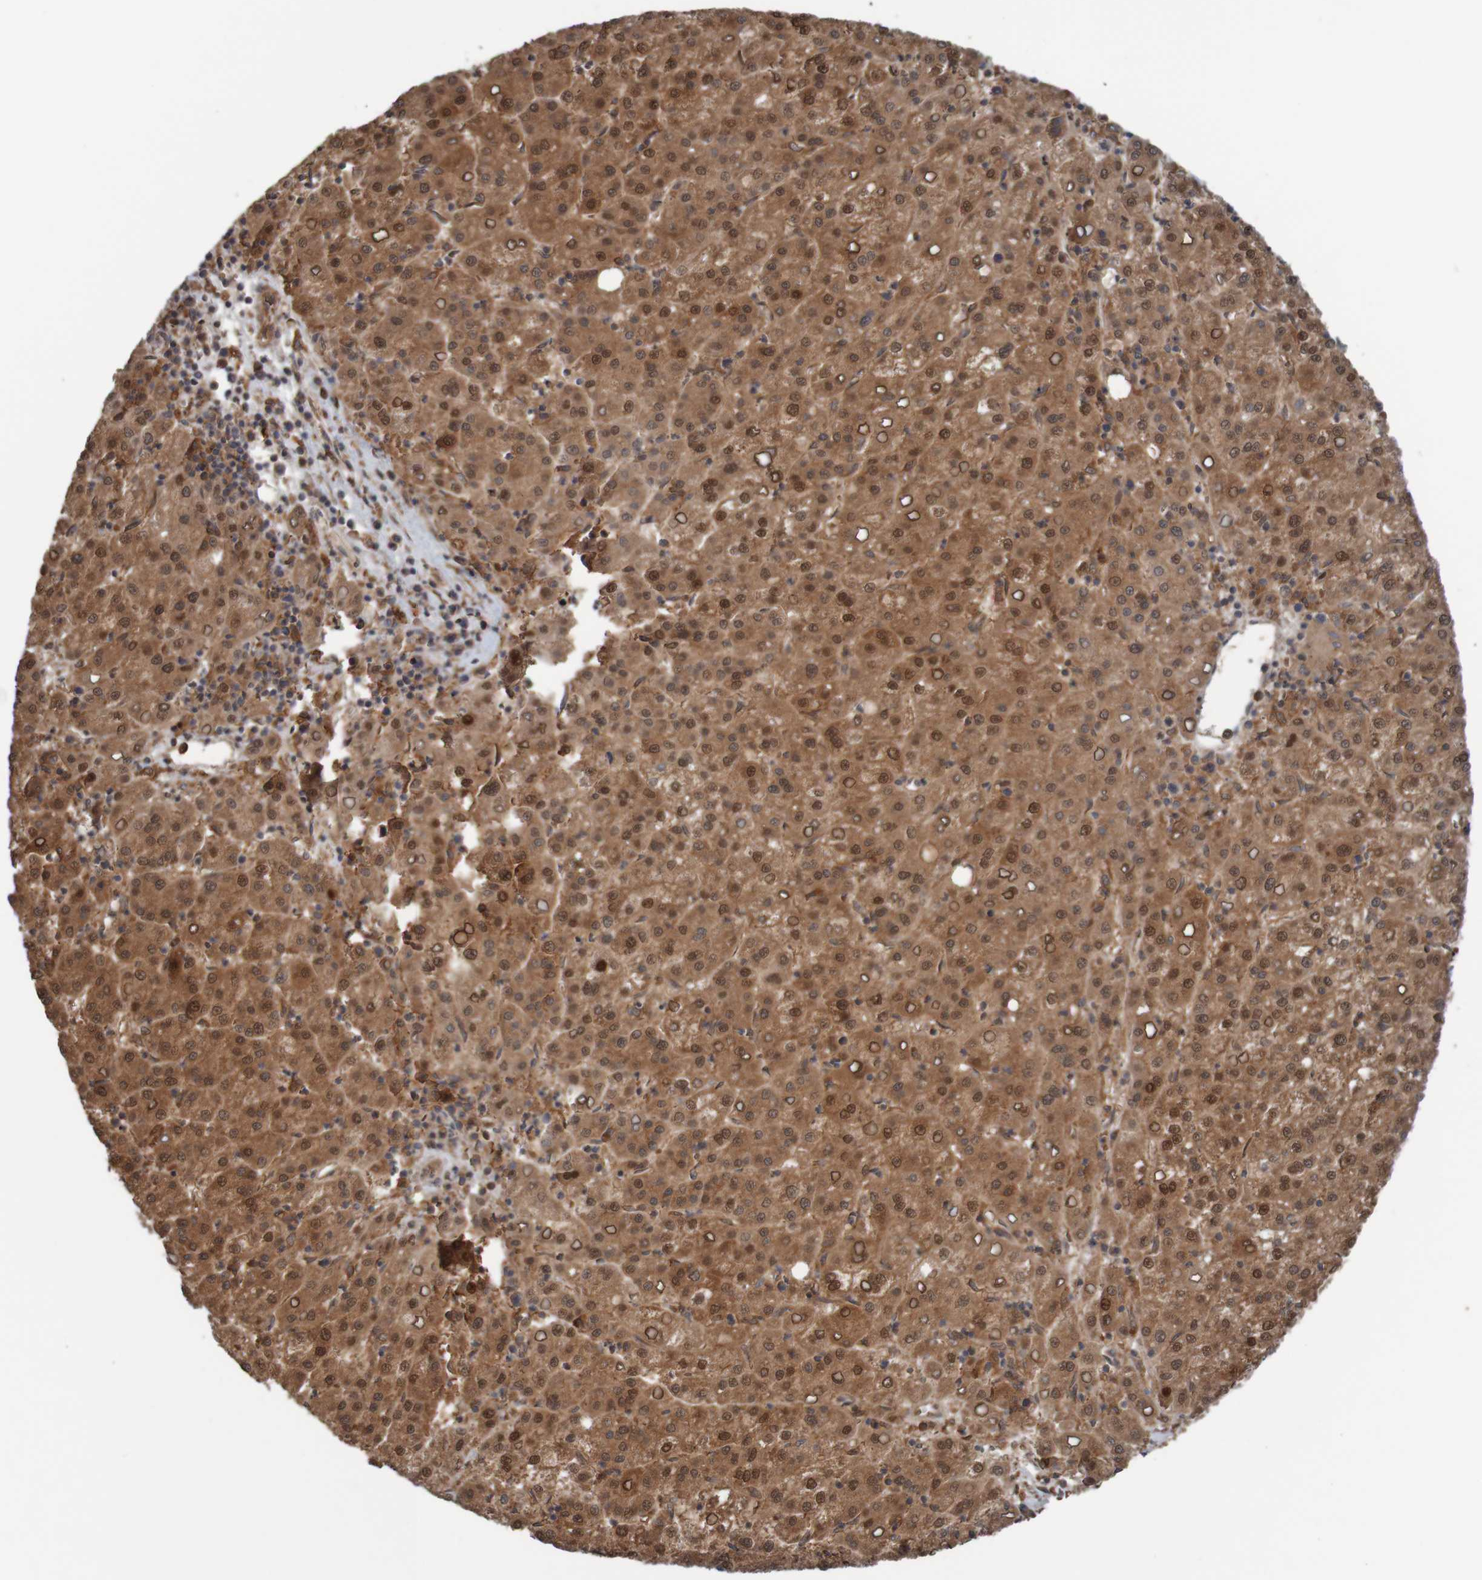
{"staining": {"intensity": "moderate", "quantity": ">75%", "location": "cytoplasmic/membranous,nuclear"}, "tissue": "liver cancer", "cell_type": "Tumor cells", "image_type": "cancer", "snomed": [{"axis": "morphology", "description": "Carcinoma, Hepatocellular, NOS"}, {"axis": "topography", "description": "Liver"}], "caption": "IHC (DAB (3,3'-diaminobenzidine)) staining of hepatocellular carcinoma (liver) shows moderate cytoplasmic/membranous and nuclear protein staining in about >75% of tumor cells.", "gene": "ARHGEF11", "patient": {"sex": "female", "age": 58}}